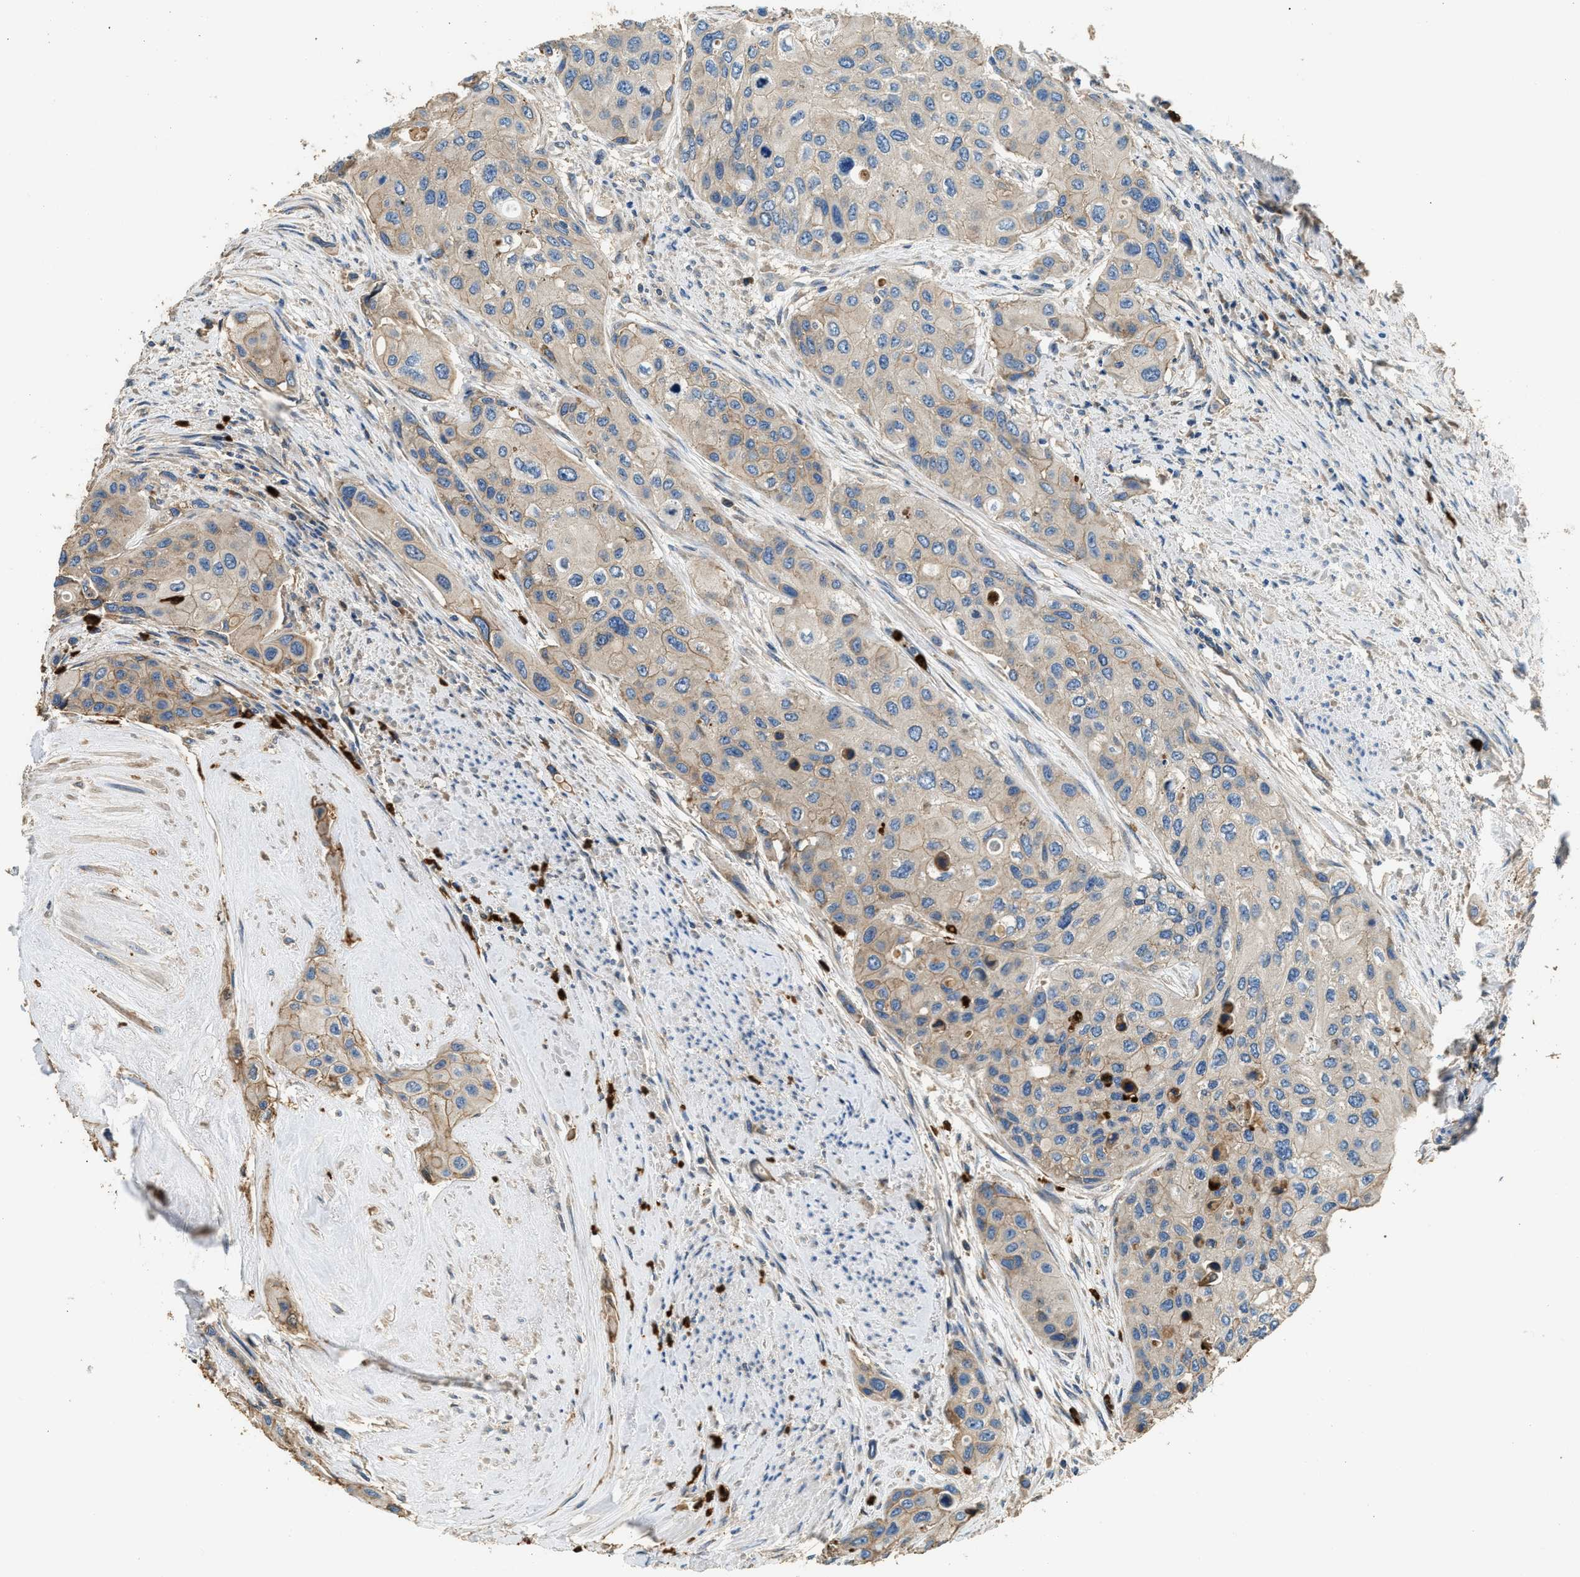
{"staining": {"intensity": "weak", "quantity": "25%-75%", "location": "cytoplasmic/membranous"}, "tissue": "urothelial cancer", "cell_type": "Tumor cells", "image_type": "cancer", "snomed": [{"axis": "morphology", "description": "Urothelial carcinoma, High grade"}, {"axis": "topography", "description": "Urinary bladder"}], "caption": "Approximately 25%-75% of tumor cells in human high-grade urothelial carcinoma exhibit weak cytoplasmic/membranous protein expression as visualized by brown immunohistochemical staining.", "gene": "ANXA3", "patient": {"sex": "female", "age": 56}}